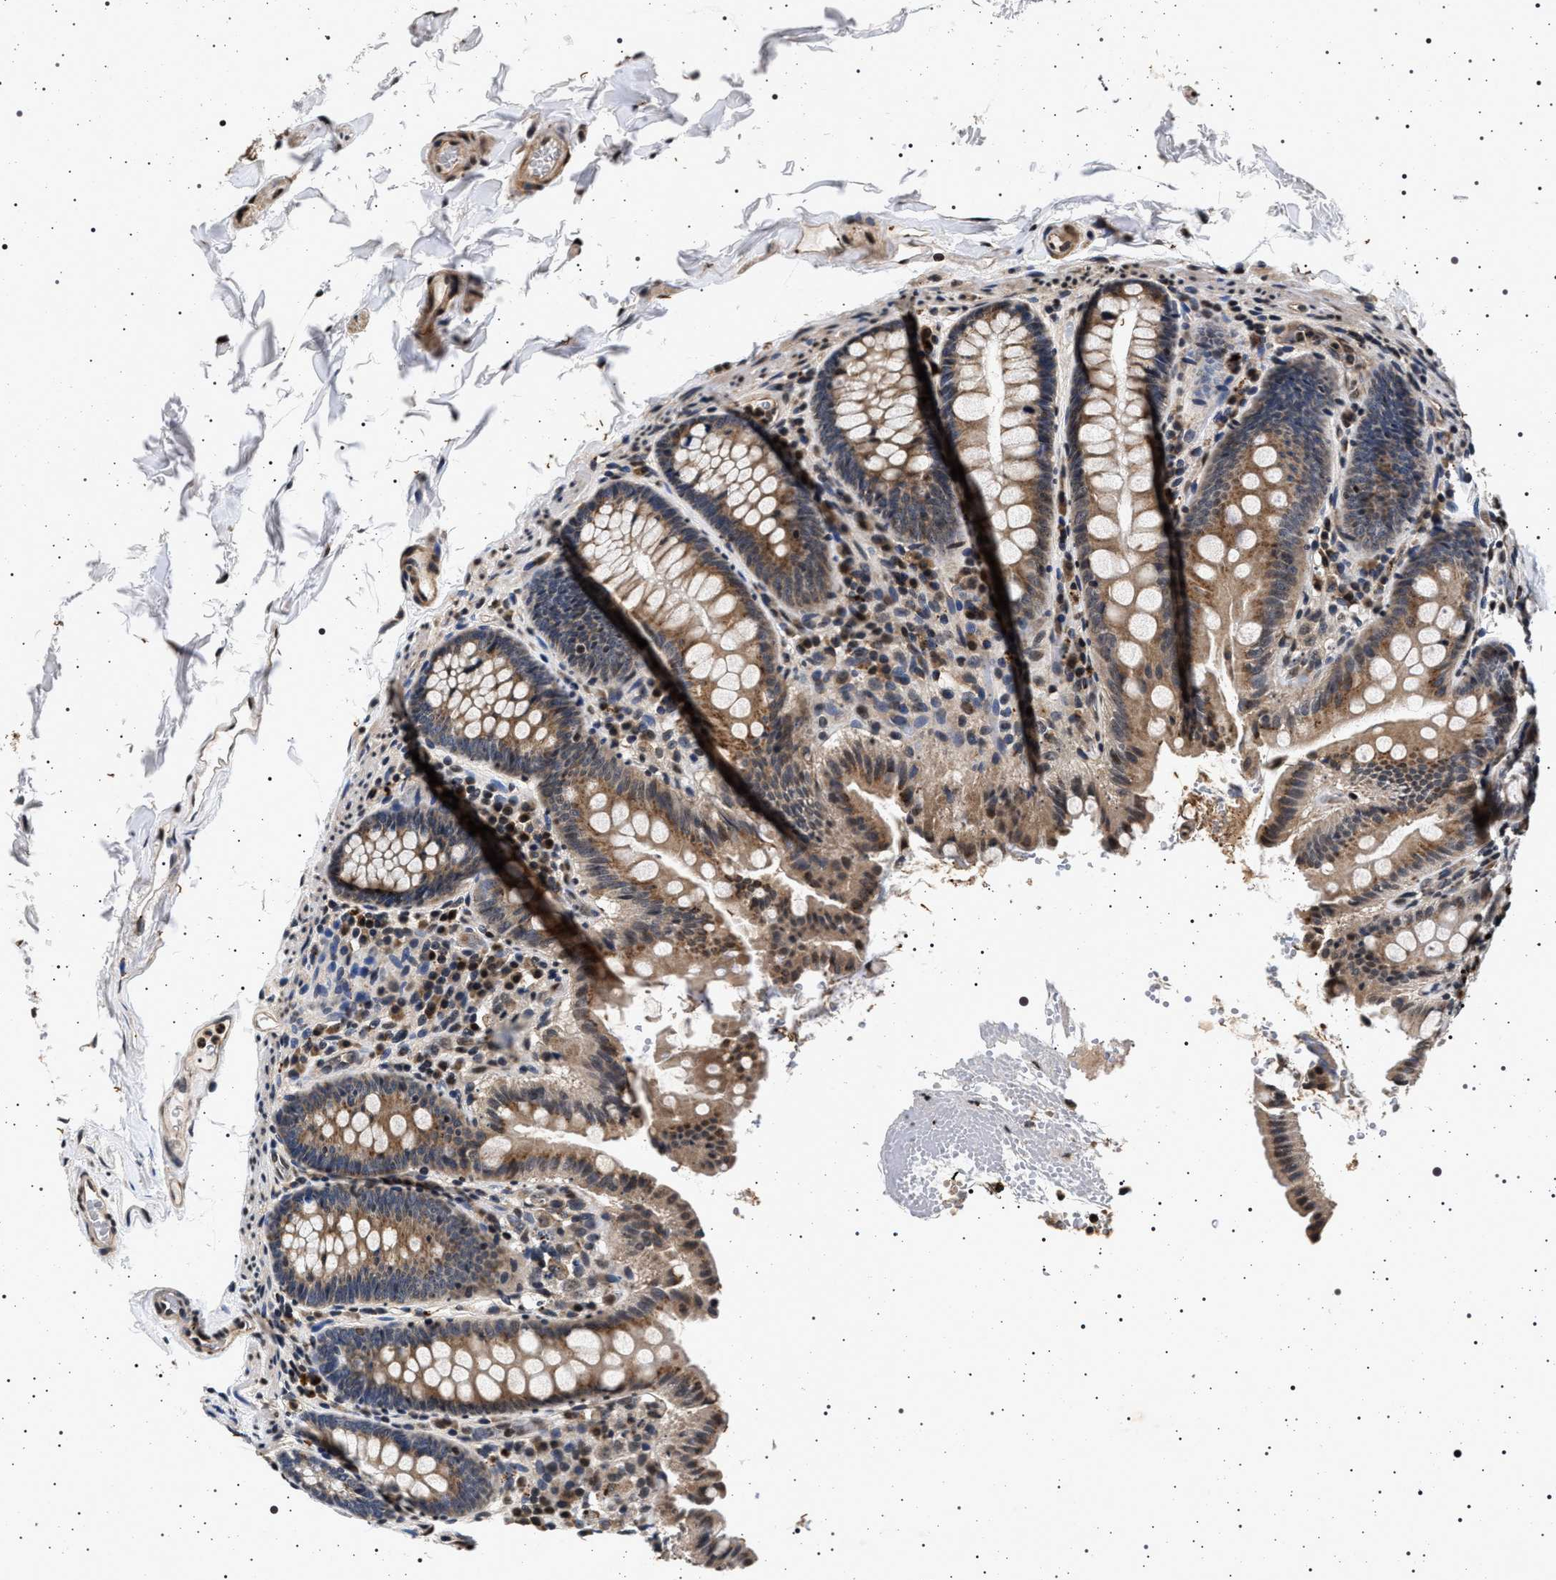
{"staining": {"intensity": "moderate", "quantity": ">75%", "location": "cytoplasmic/membranous,nuclear"}, "tissue": "colon", "cell_type": "Endothelial cells", "image_type": "normal", "snomed": [{"axis": "morphology", "description": "Normal tissue, NOS"}, {"axis": "topography", "description": "Colon"}], "caption": "Protein staining by immunohistochemistry reveals moderate cytoplasmic/membranous,nuclear staining in approximately >75% of endothelial cells in benign colon. The protein is stained brown, and the nuclei are stained in blue (DAB IHC with brightfield microscopy, high magnification).", "gene": "CDKN1B", "patient": {"sex": "female", "age": 61}}